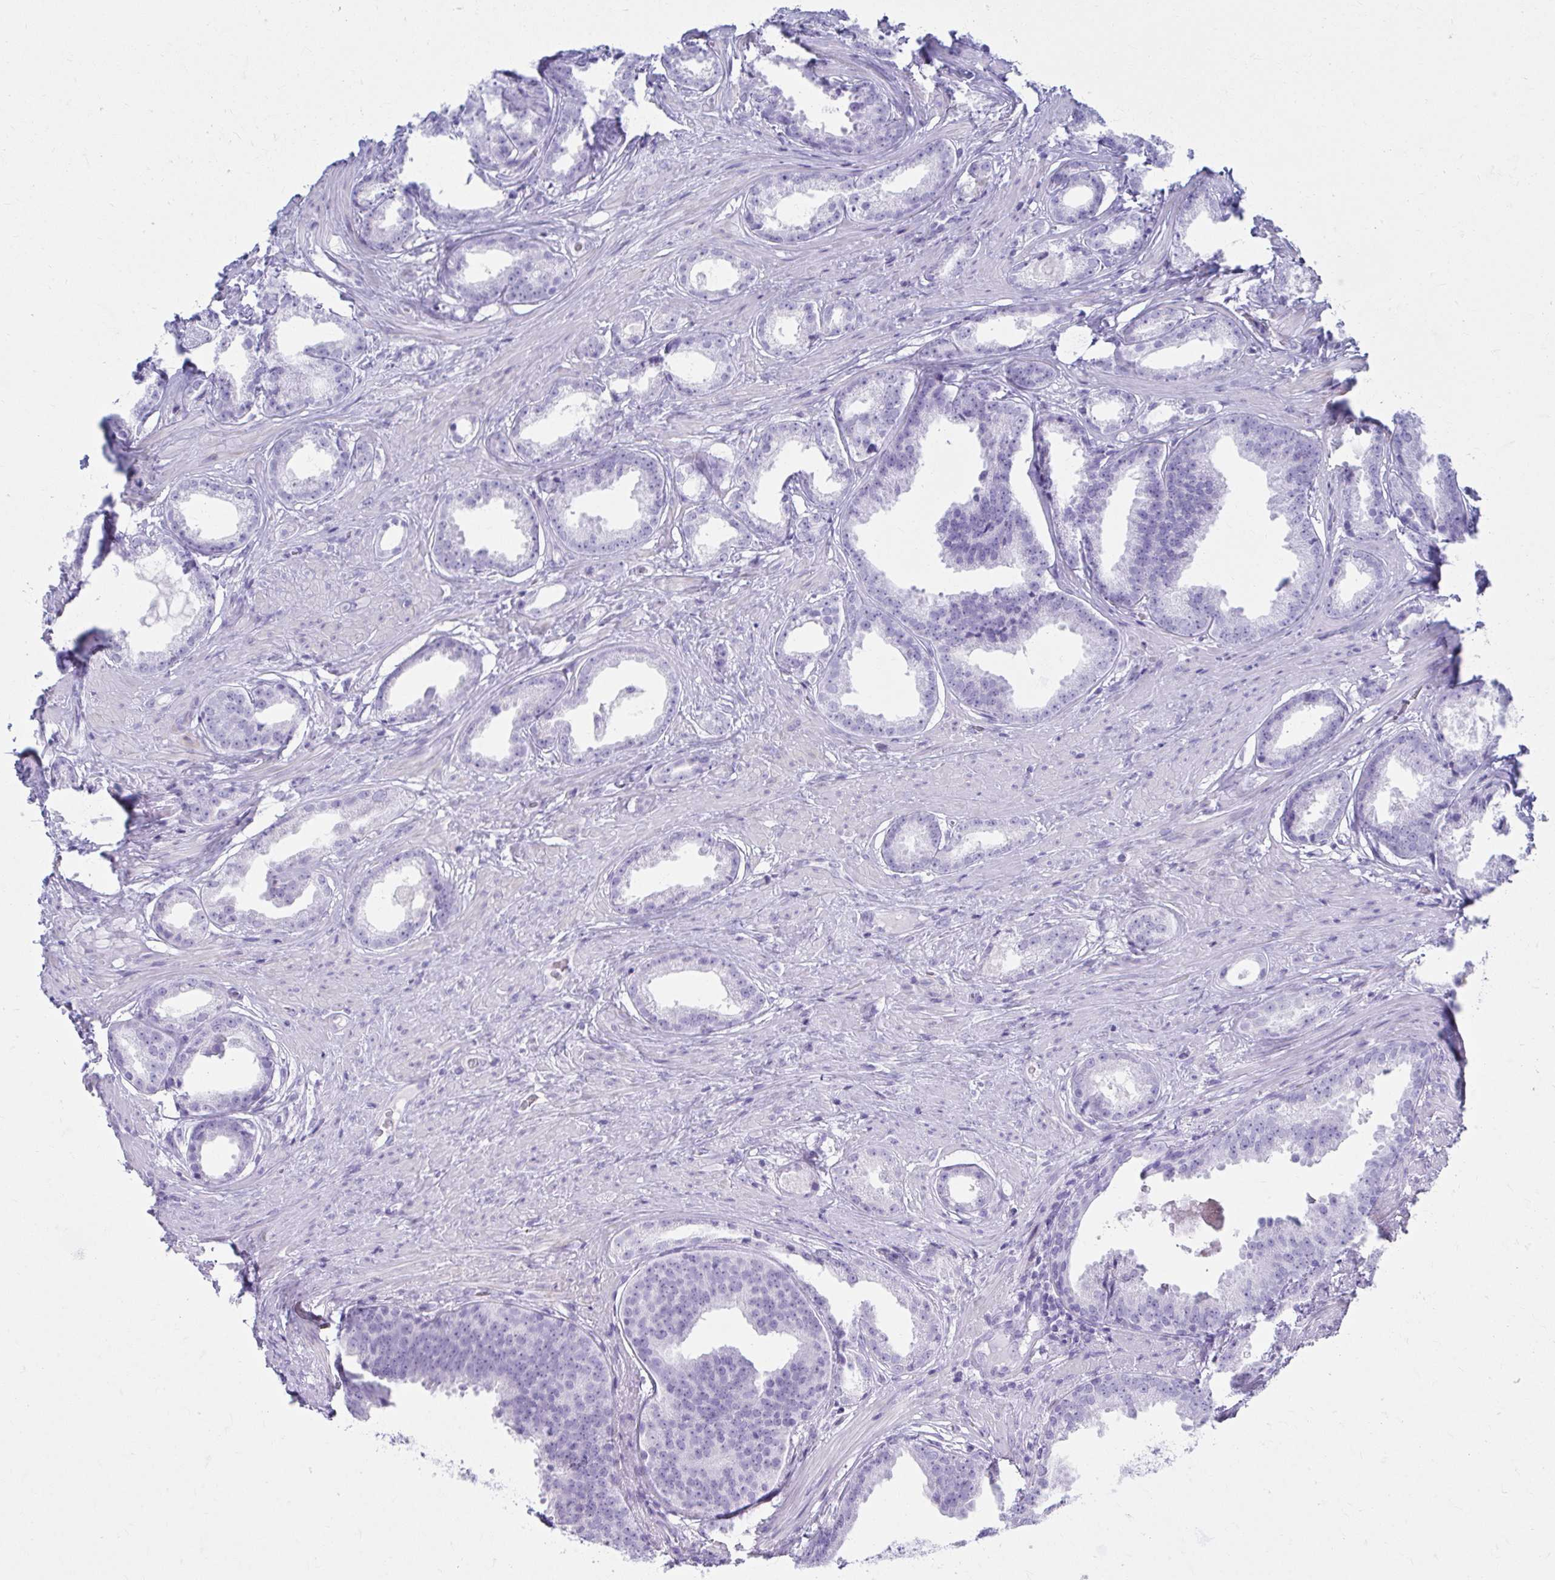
{"staining": {"intensity": "negative", "quantity": "none", "location": "none"}, "tissue": "prostate cancer", "cell_type": "Tumor cells", "image_type": "cancer", "snomed": [{"axis": "morphology", "description": "Adenocarcinoma, Low grade"}, {"axis": "topography", "description": "Prostate"}], "caption": "An IHC micrograph of prostate low-grade adenocarcinoma is shown. There is no staining in tumor cells of prostate low-grade adenocarcinoma. (DAB IHC visualized using brightfield microscopy, high magnification).", "gene": "ATP4B", "patient": {"sex": "male", "age": 65}}